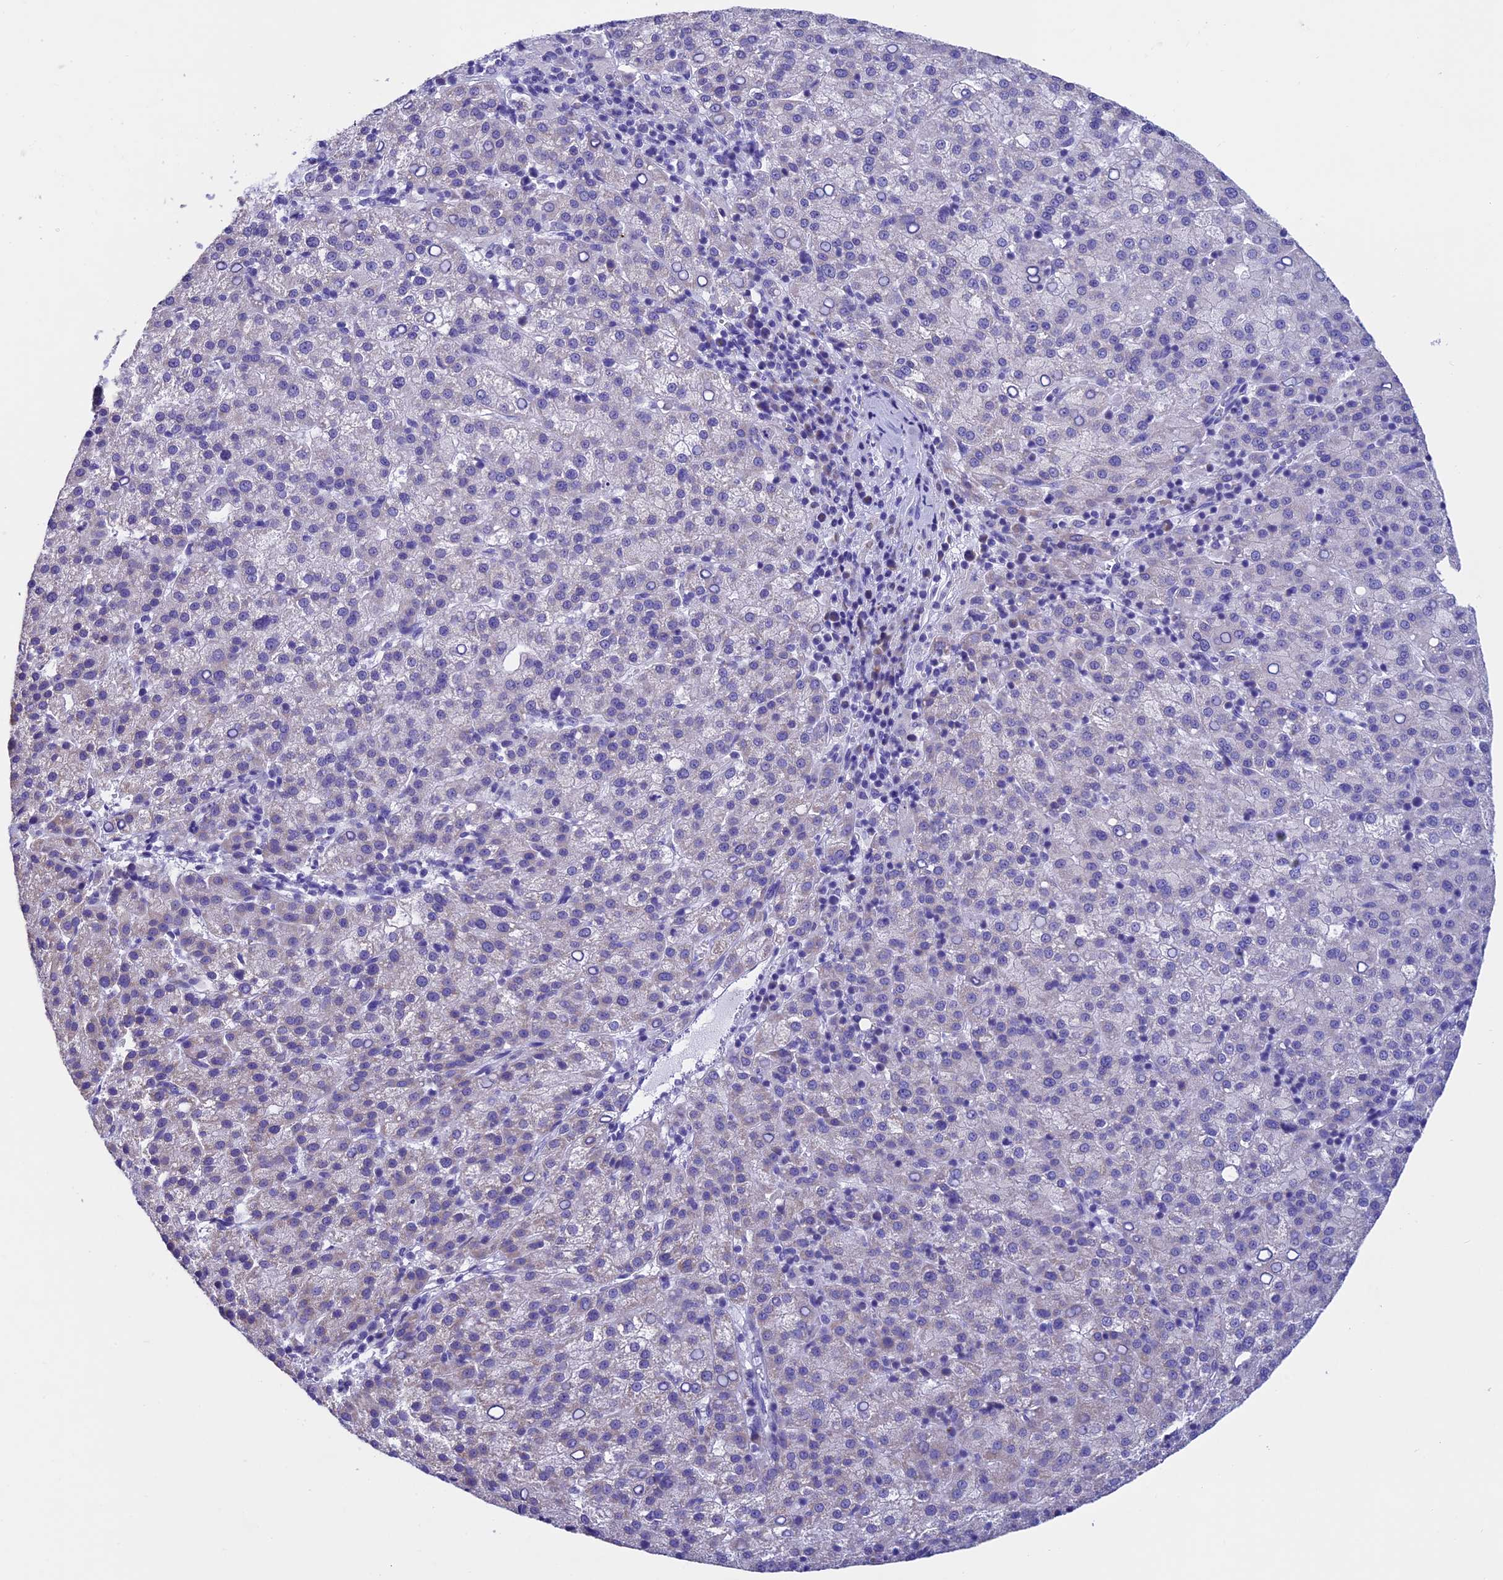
{"staining": {"intensity": "negative", "quantity": "none", "location": "none"}, "tissue": "liver cancer", "cell_type": "Tumor cells", "image_type": "cancer", "snomed": [{"axis": "morphology", "description": "Carcinoma, Hepatocellular, NOS"}, {"axis": "topography", "description": "Liver"}], "caption": "Immunohistochemistry micrograph of human liver cancer (hepatocellular carcinoma) stained for a protein (brown), which reveals no expression in tumor cells.", "gene": "SLC8B1", "patient": {"sex": "female", "age": 58}}